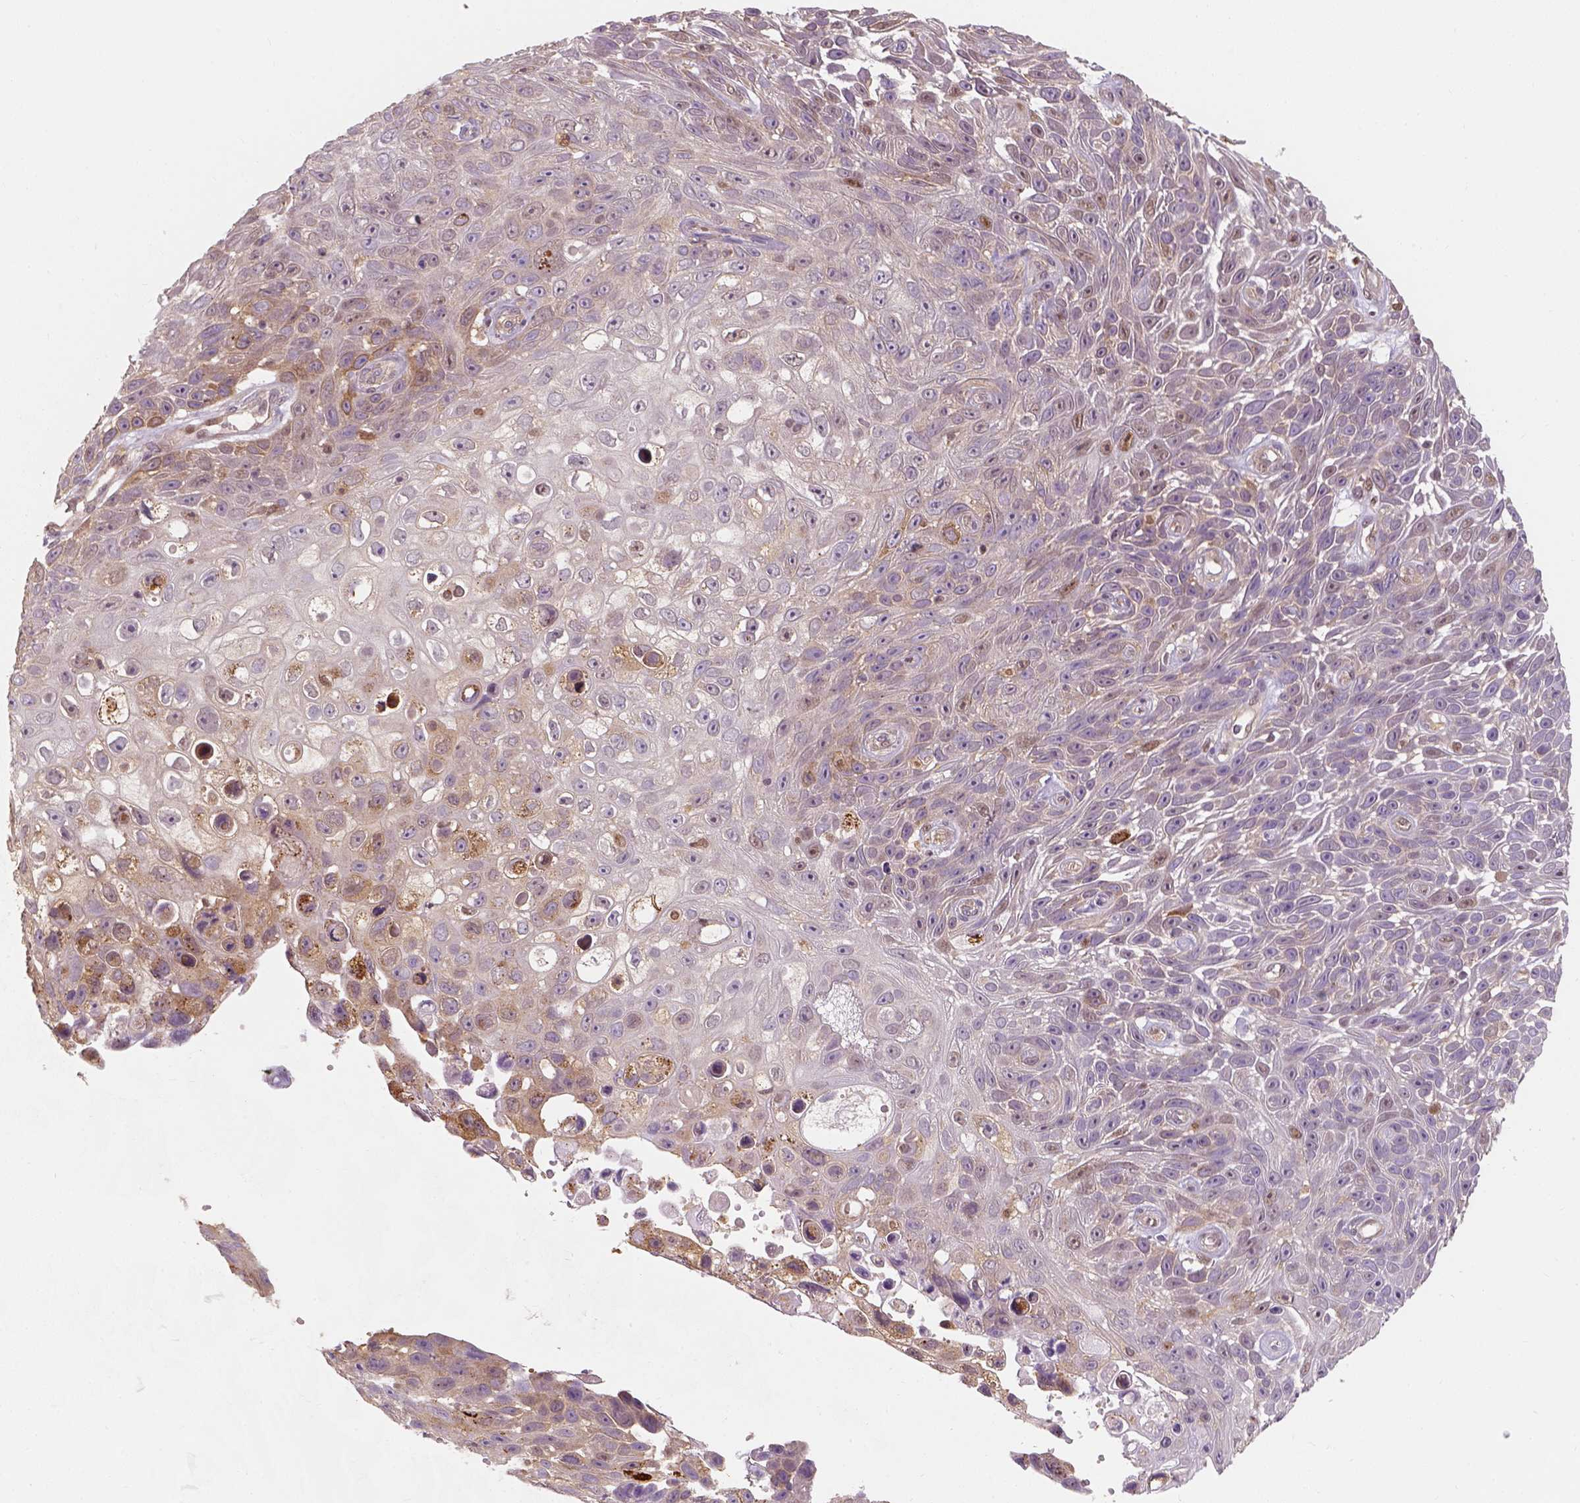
{"staining": {"intensity": "moderate", "quantity": "<25%", "location": "cytoplasmic/membranous"}, "tissue": "skin cancer", "cell_type": "Tumor cells", "image_type": "cancer", "snomed": [{"axis": "morphology", "description": "Squamous cell carcinoma, NOS"}, {"axis": "topography", "description": "Skin"}], "caption": "Protein staining by immunohistochemistry displays moderate cytoplasmic/membranous staining in about <25% of tumor cells in skin squamous cell carcinoma.", "gene": "SQSTM1", "patient": {"sex": "male", "age": 82}}